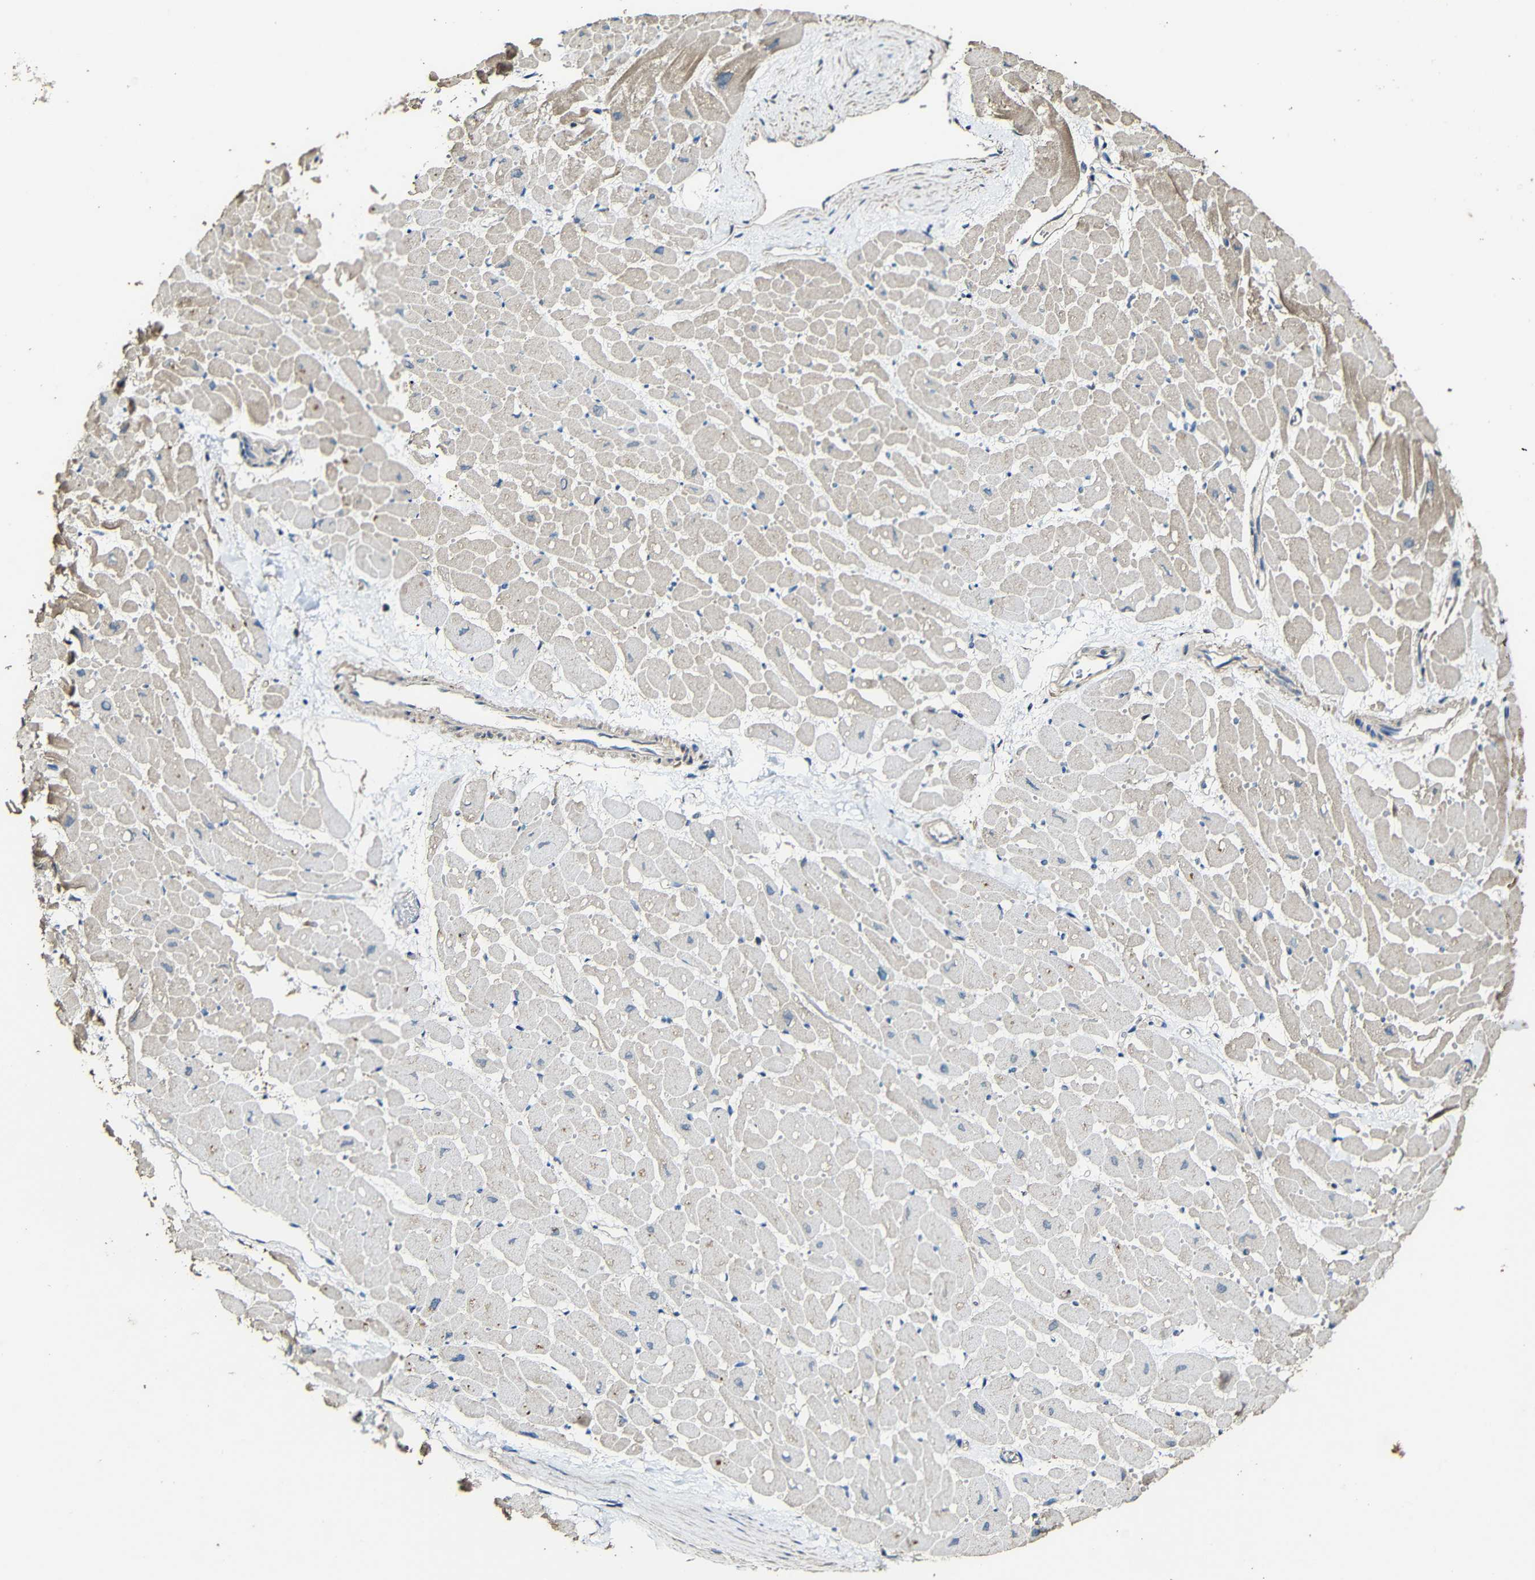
{"staining": {"intensity": "weak", "quantity": "25%-75%", "location": "cytoplasmic/membranous"}, "tissue": "heart muscle", "cell_type": "Cardiomyocytes", "image_type": "normal", "snomed": [{"axis": "morphology", "description": "Normal tissue, NOS"}, {"axis": "topography", "description": "Heart"}], "caption": "Heart muscle stained for a protein (brown) exhibits weak cytoplasmic/membranous positive positivity in approximately 25%-75% of cardiomyocytes.", "gene": "CASP8", "patient": {"sex": "male", "age": 45}}